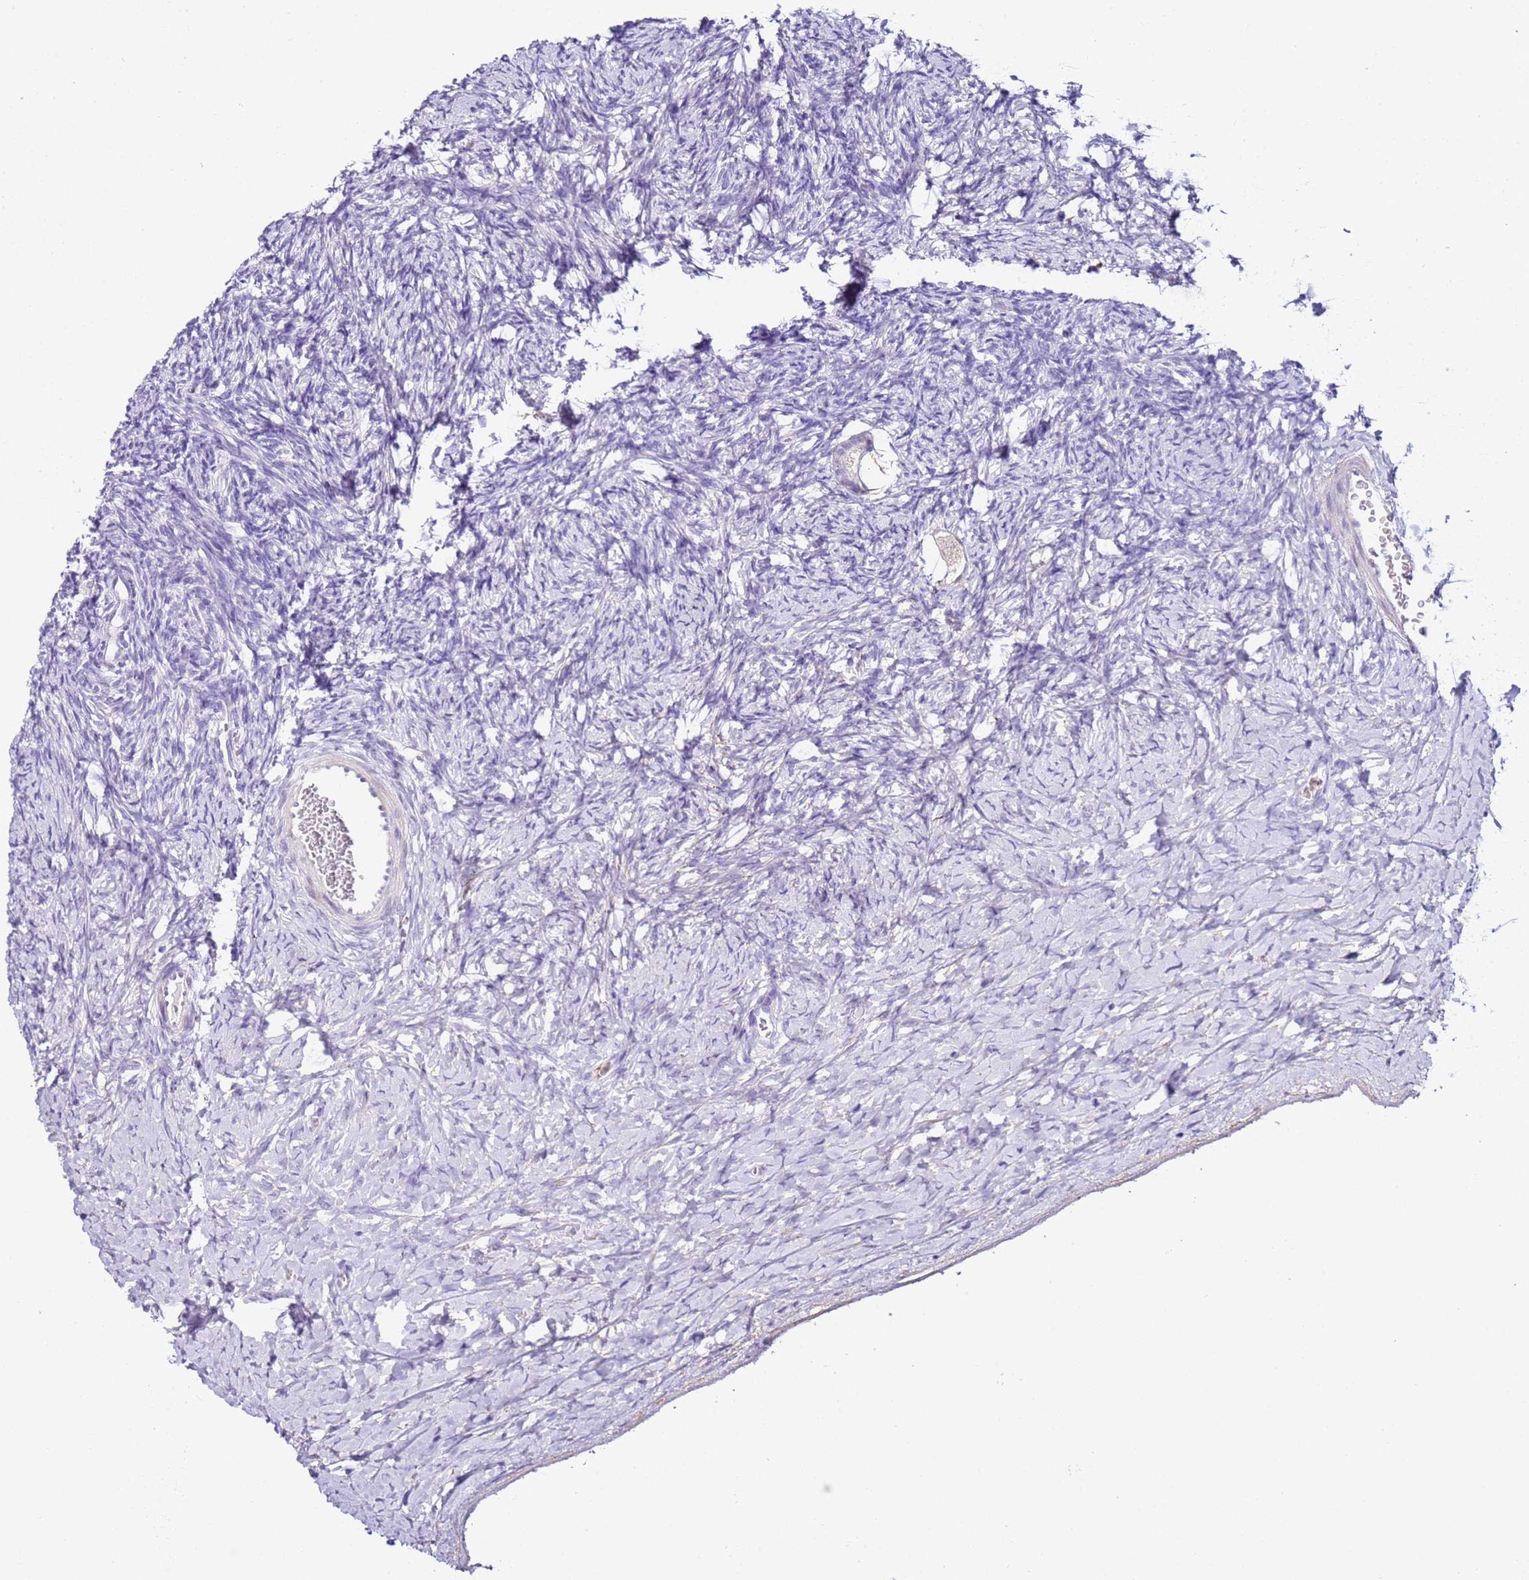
{"staining": {"intensity": "negative", "quantity": "none", "location": "none"}, "tissue": "ovary", "cell_type": "Follicle cells", "image_type": "normal", "snomed": [{"axis": "morphology", "description": "Normal tissue, NOS"}, {"axis": "morphology", "description": "Developmental malformation"}, {"axis": "topography", "description": "Ovary"}], "caption": "High magnification brightfield microscopy of normal ovary stained with DAB (brown) and counterstained with hematoxylin (blue): follicle cells show no significant expression. (Immunohistochemistry (ihc), brightfield microscopy, high magnification).", "gene": "HGD", "patient": {"sex": "female", "age": 39}}